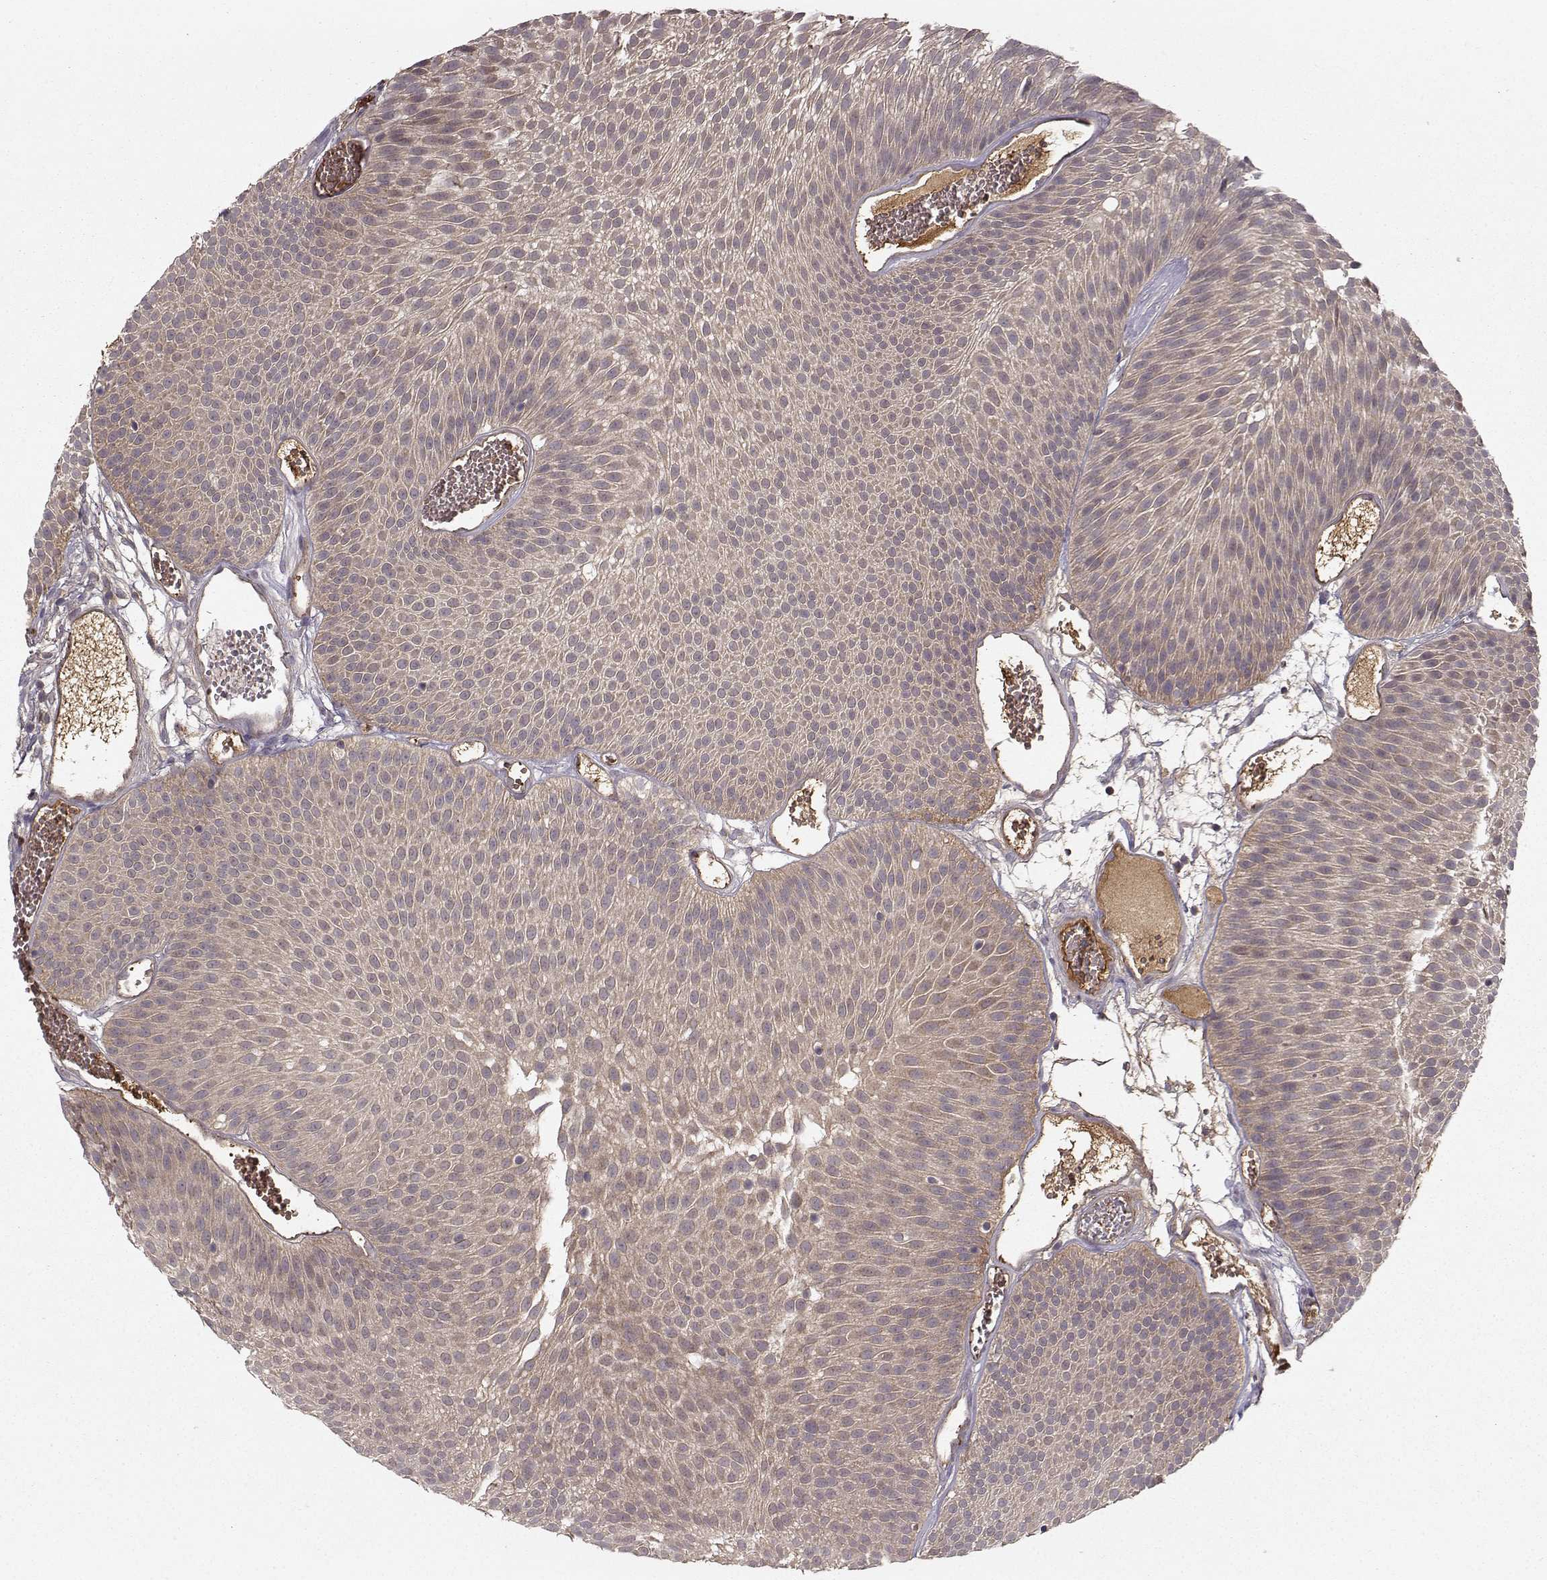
{"staining": {"intensity": "moderate", "quantity": "<25%", "location": "cytoplasmic/membranous"}, "tissue": "urothelial cancer", "cell_type": "Tumor cells", "image_type": "cancer", "snomed": [{"axis": "morphology", "description": "Urothelial carcinoma, Low grade"}, {"axis": "topography", "description": "Urinary bladder"}], "caption": "Human low-grade urothelial carcinoma stained with a brown dye displays moderate cytoplasmic/membranous positive expression in about <25% of tumor cells.", "gene": "WNT6", "patient": {"sex": "male", "age": 52}}